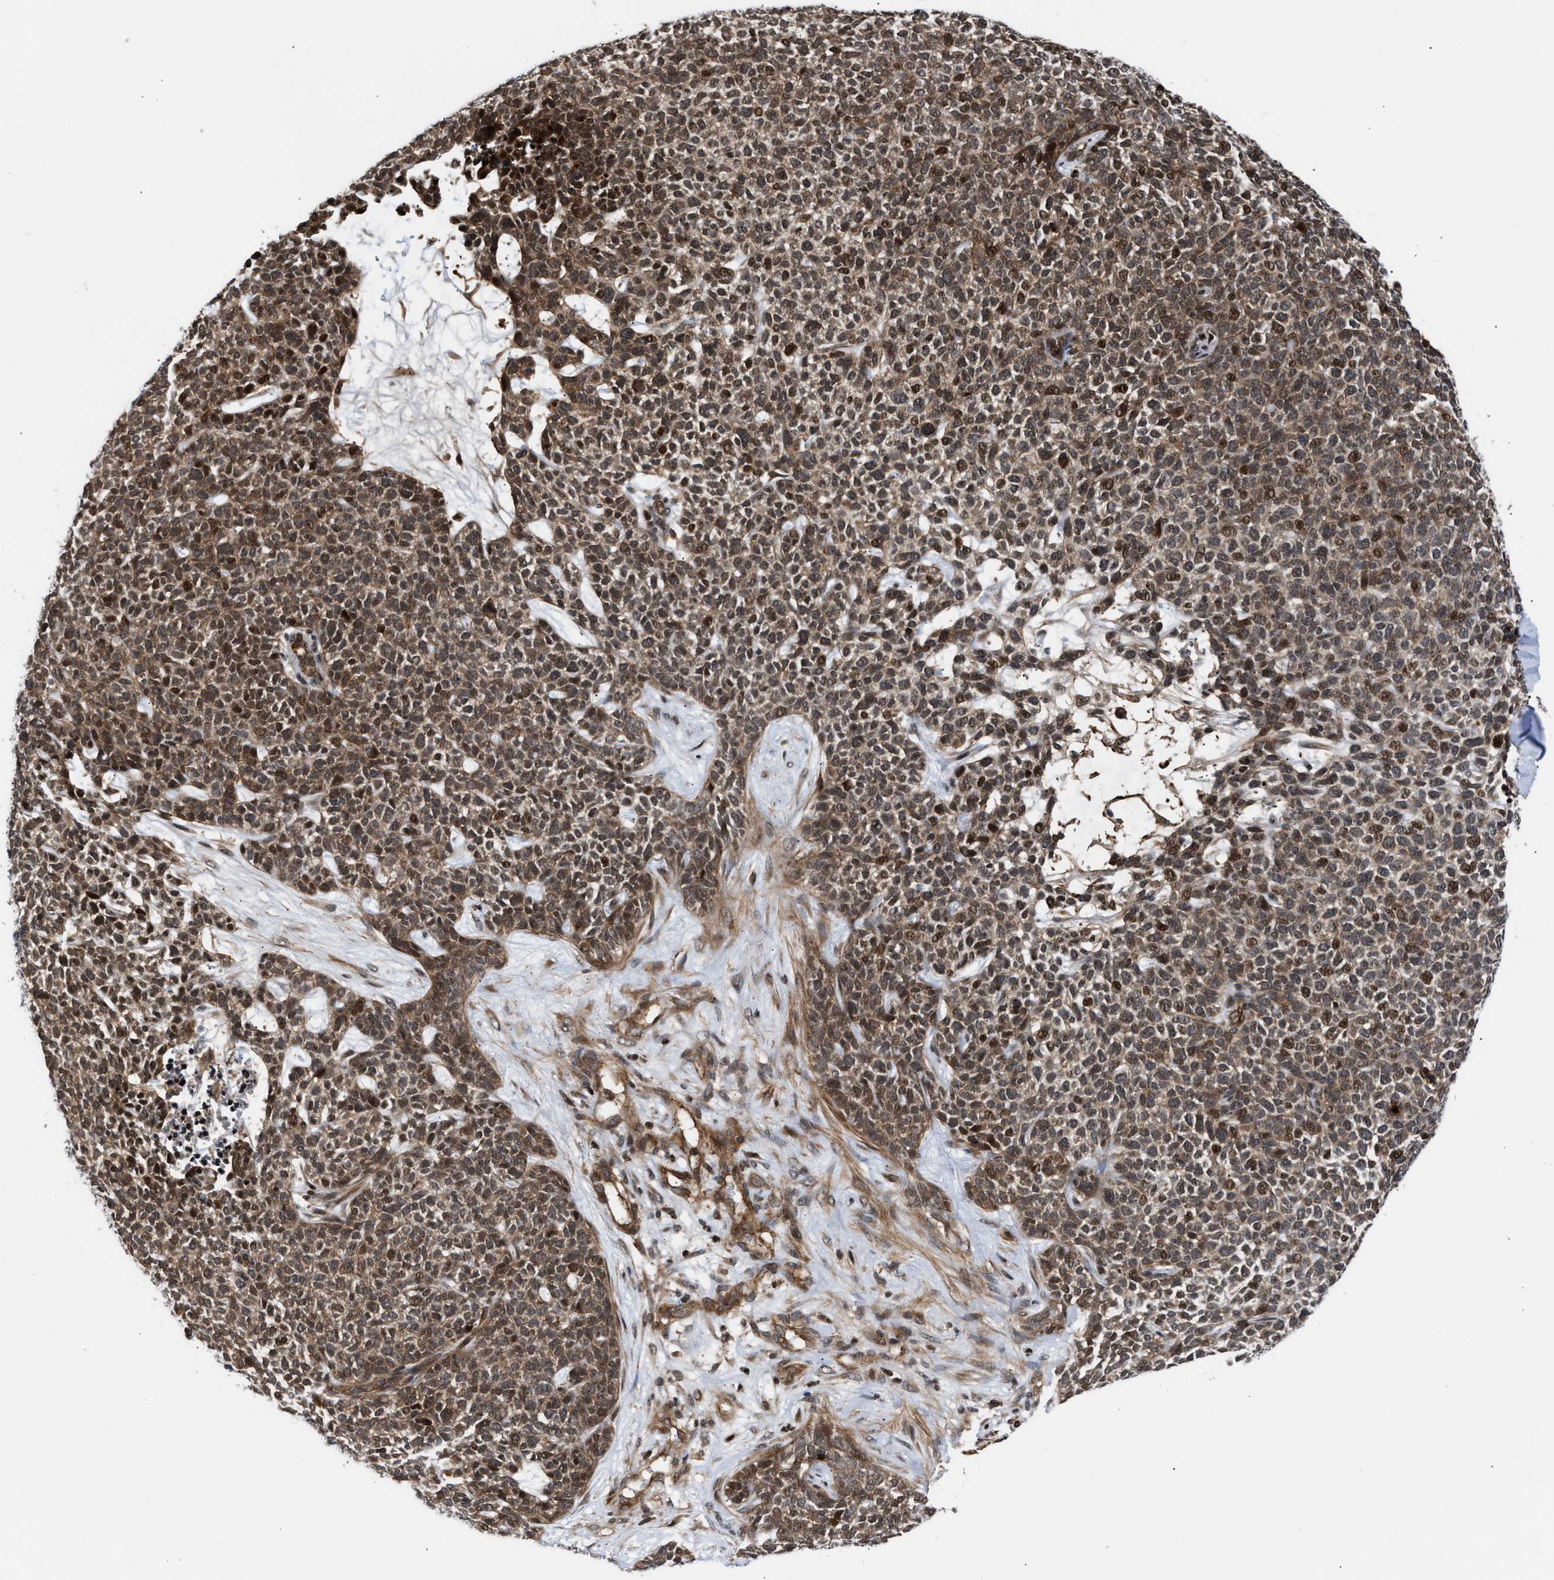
{"staining": {"intensity": "moderate", "quantity": ">75%", "location": "cytoplasmic/membranous,nuclear"}, "tissue": "skin cancer", "cell_type": "Tumor cells", "image_type": "cancer", "snomed": [{"axis": "morphology", "description": "Basal cell carcinoma"}, {"axis": "topography", "description": "Skin"}], "caption": "IHC micrograph of human skin cancer stained for a protein (brown), which shows medium levels of moderate cytoplasmic/membranous and nuclear expression in about >75% of tumor cells.", "gene": "STAU2", "patient": {"sex": "female", "age": 84}}